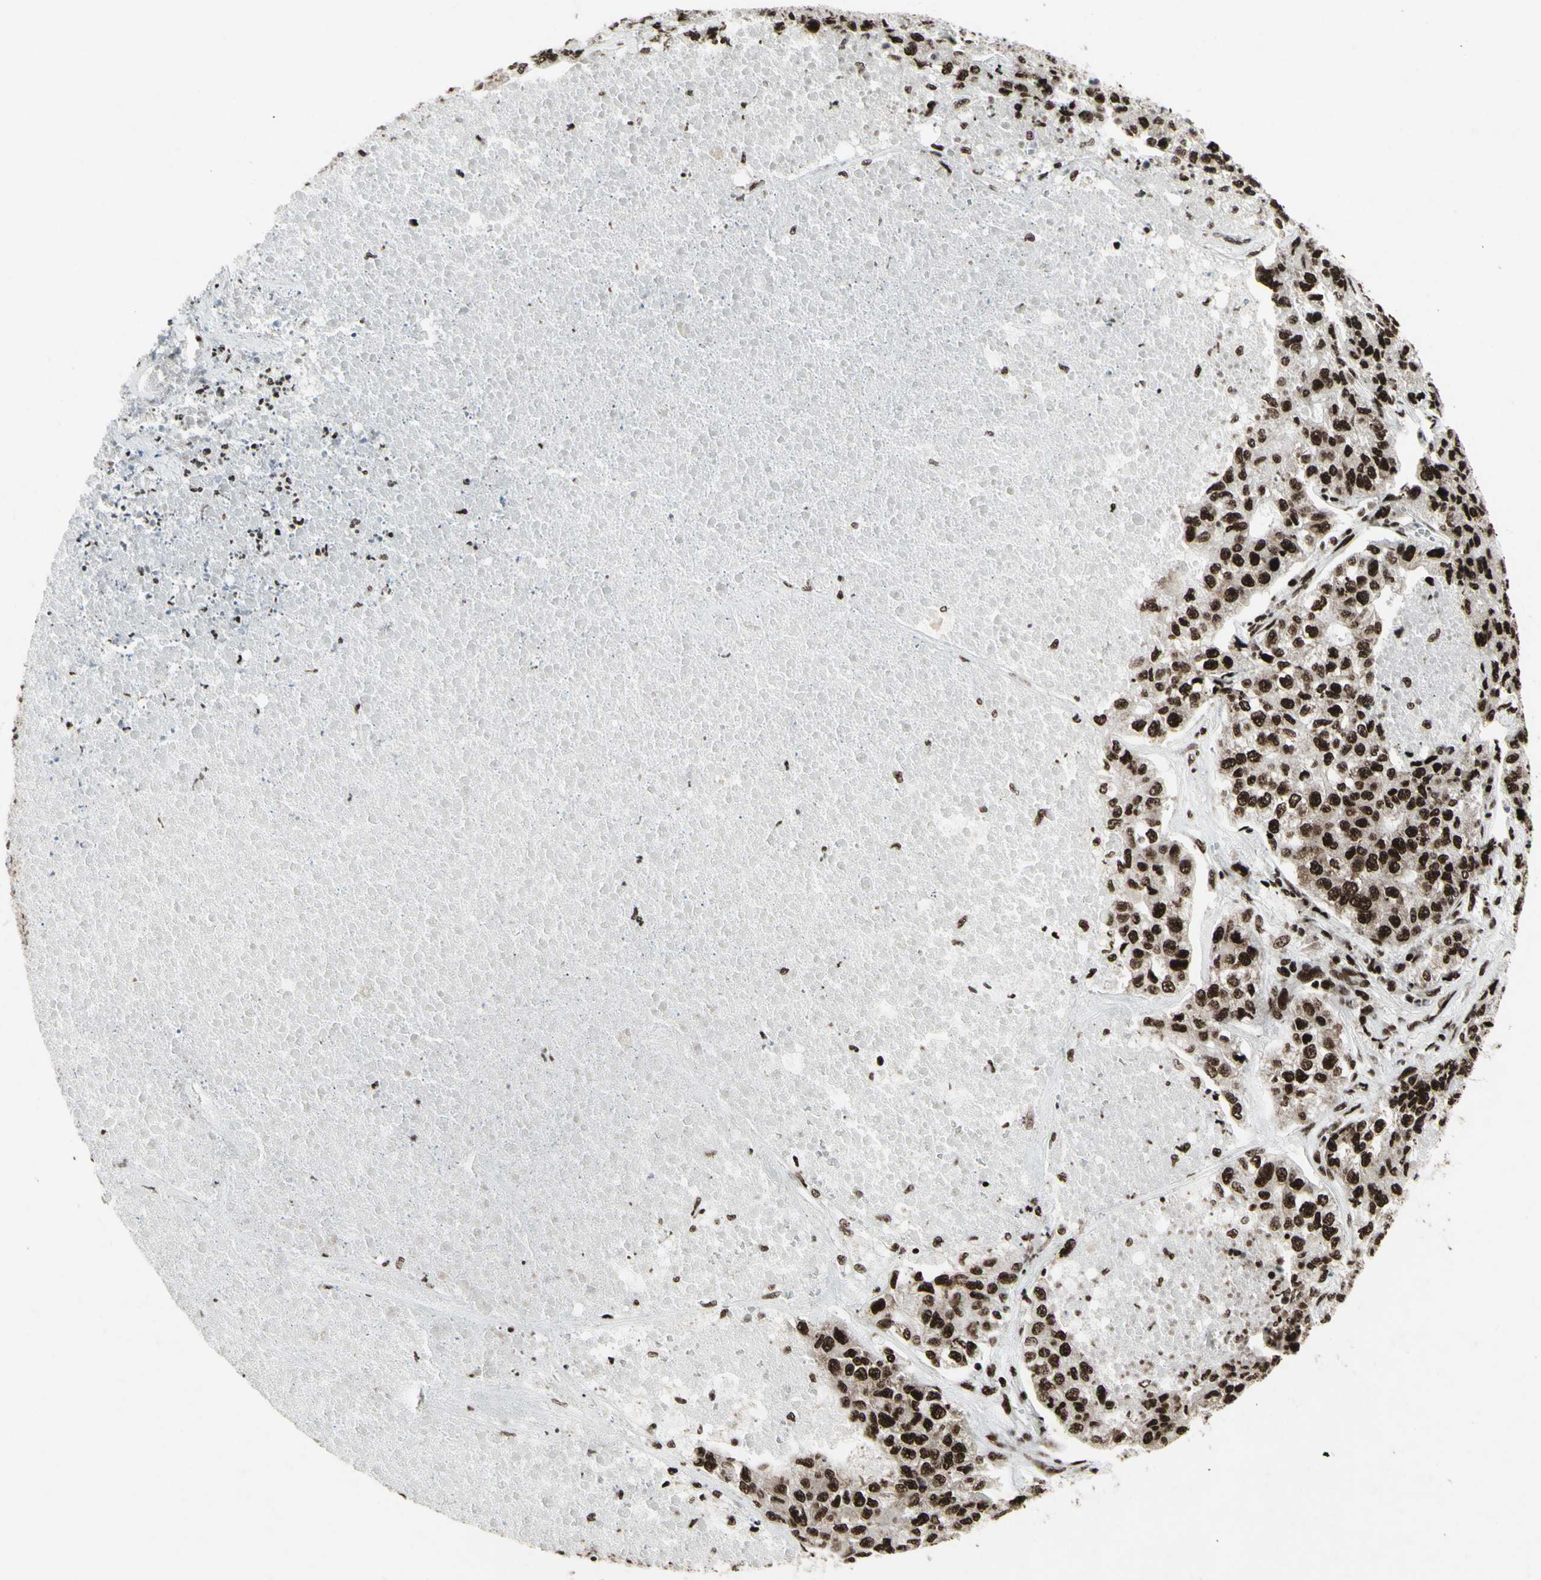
{"staining": {"intensity": "strong", "quantity": ">75%", "location": "nuclear"}, "tissue": "lung cancer", "cell_type": "Tumor cells", "image_type": "cancer", "snomed": [{"axis": "morphology", "description": "Adenocarcinoma, NOS"}, {"axis": "topography", "description": "Lung"}], "caption": "DAB (3,3'-diaminobenzidine) immunohistochemical staining of human lung cancer (adenocarcinoma) exhibits strong nuclear protein expression in approximately >75% of tumor cells.", "gene": "U2AF2", "patient": {"sex": "male", "age": 49}}